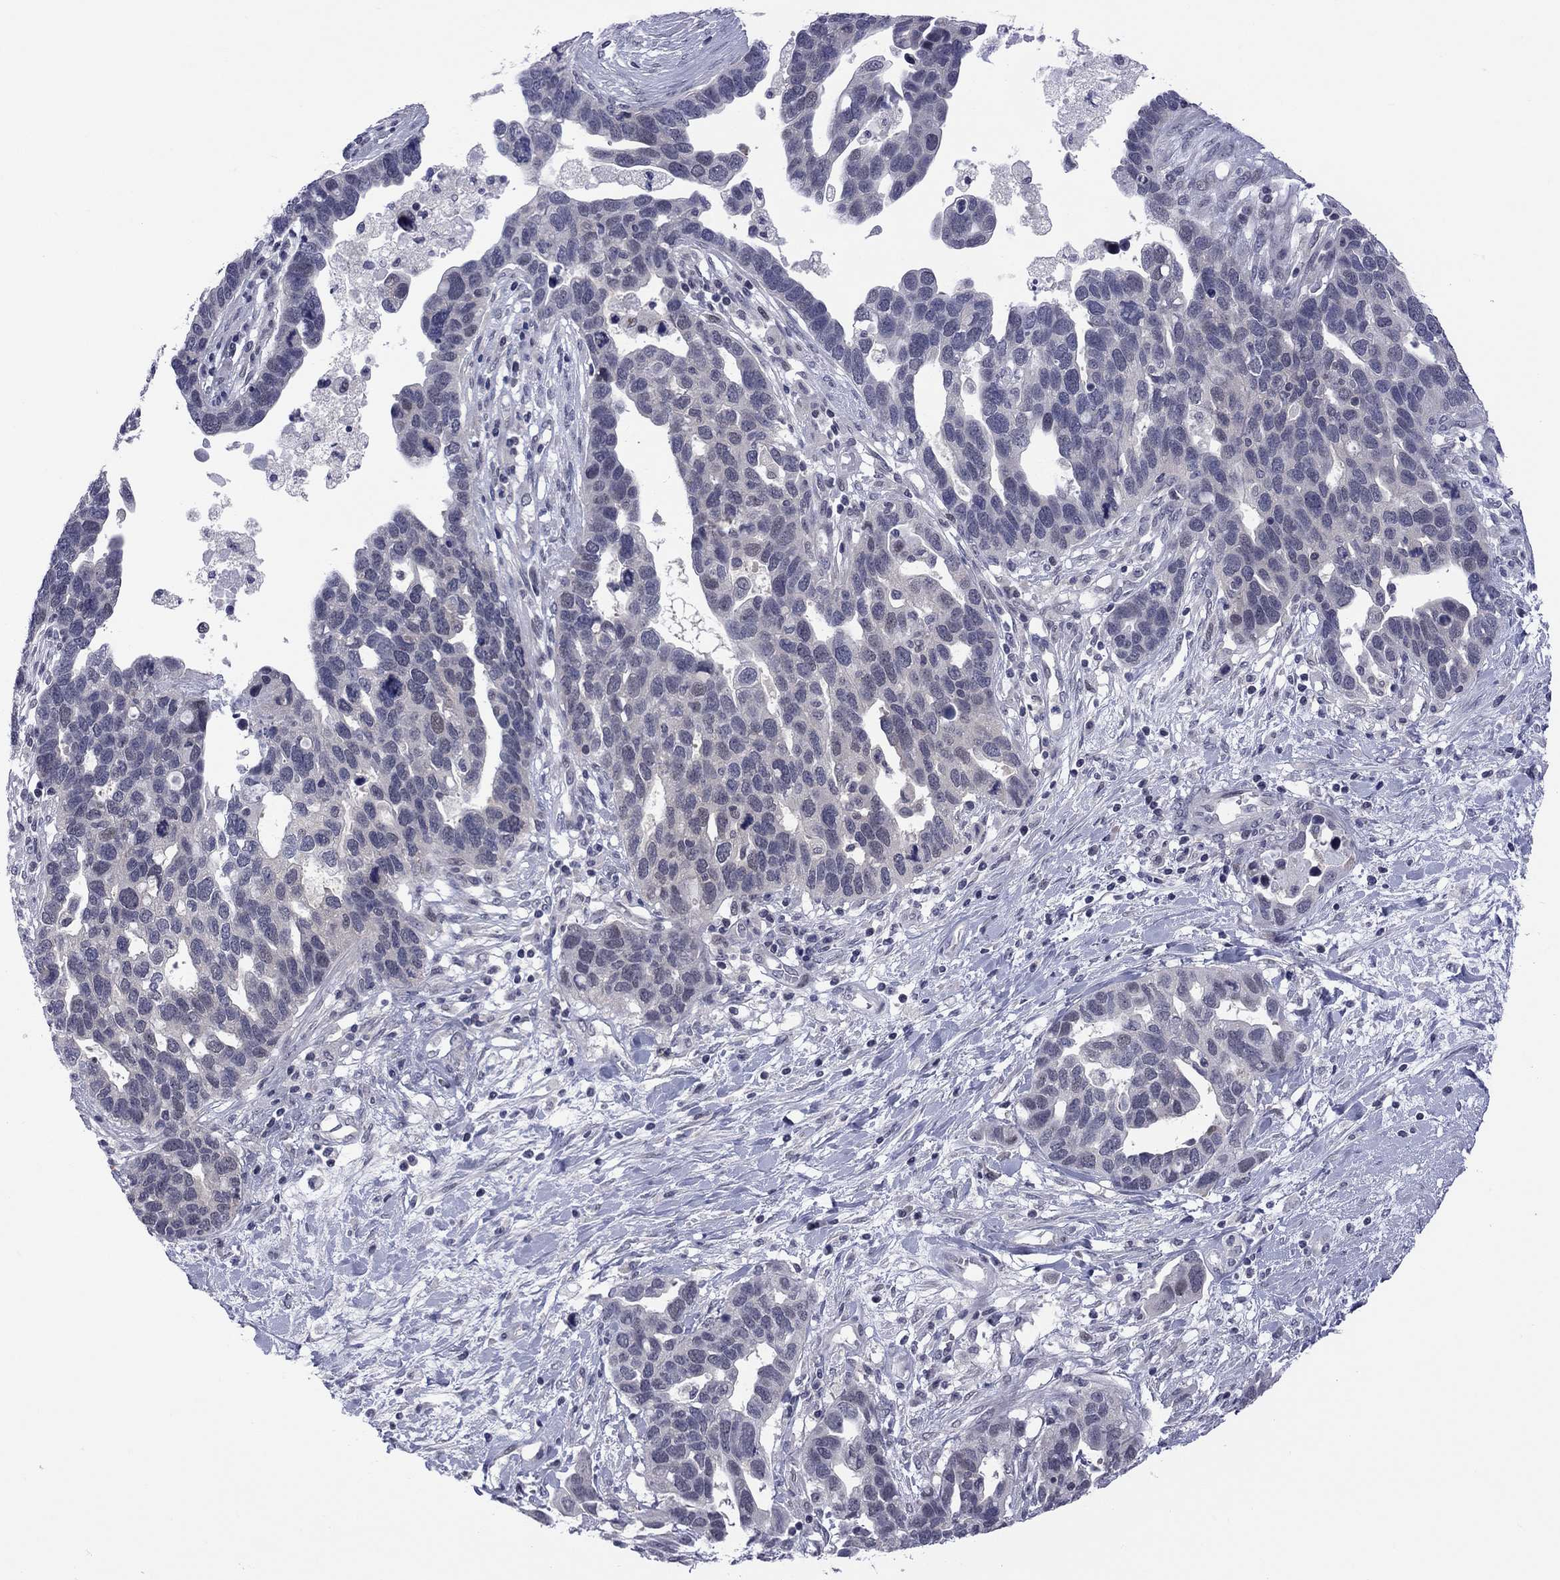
{"staining": {"intensity": "negative", "quantity": "none", "location": "none"}, "tissue": "ovarian cancer", "cell_type": "Tumor cells", "image_type": "cancer", "snomed": [{"axis": "morphology", "description": "Cystadenocarcinoma, serous, NOS"}, {"axis": "topography", "description": "Ovary"}], "caption": "Histopathology image shows no significant protein staining in tumor cells of serous cystadenocarcinoma (ovarian).", "gene": "POU5F2", "patient": {"sex": "female", "age": 54}}